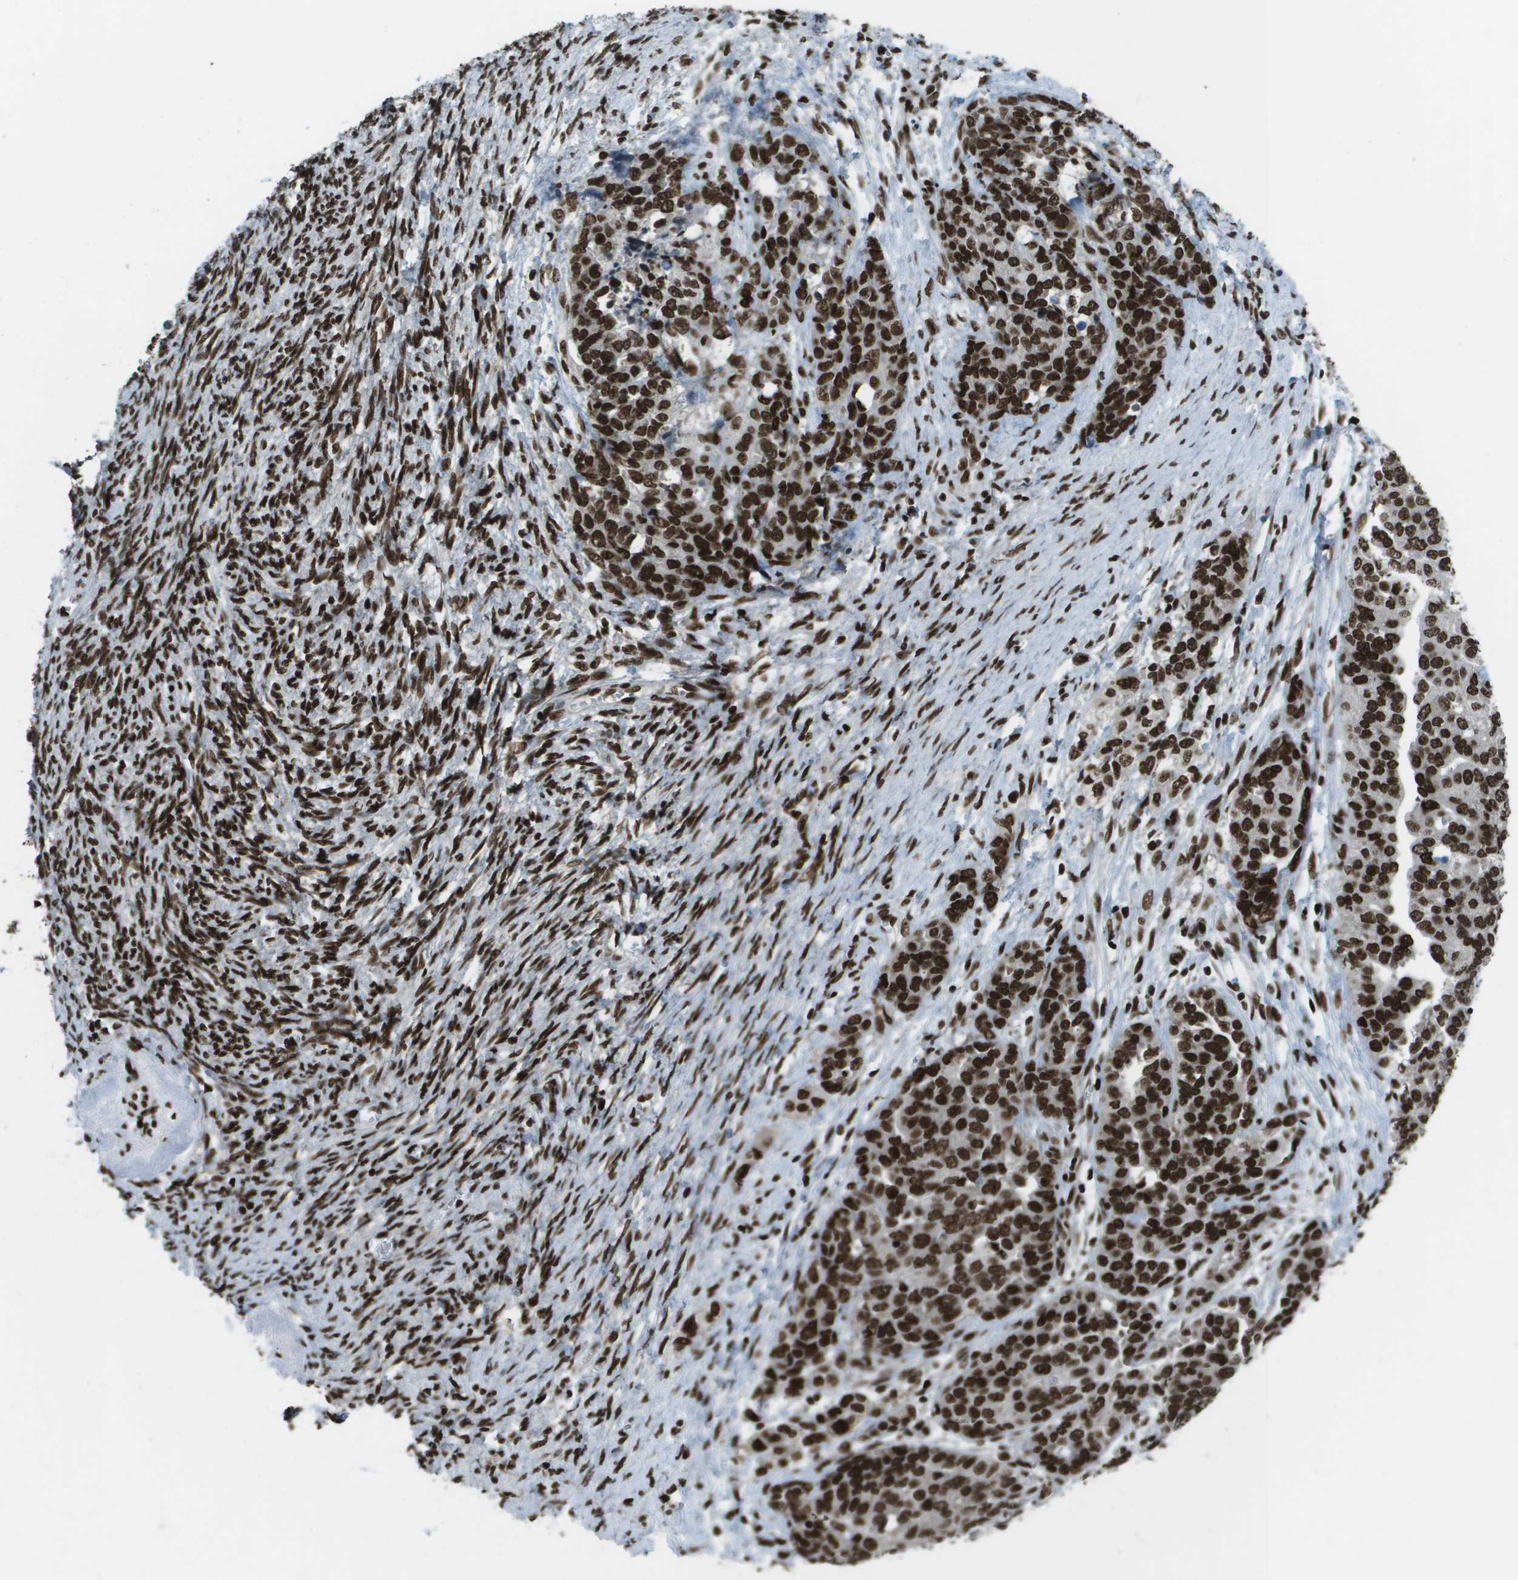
{"staining": {"intensity": "strong", "quantity": ">75%", "location": "nuclear"}, "tissue": "ovarian cancer", "cell_type": "Tumor cells", "image_type": "cancer", "snomed": [{"axis": "morphology", "description": "Cystadenocarcinoma, serous, NOS"}, {"axis": "topography", "description": "Ovary"}], "caption": "Strong nuclear expression for a protein is identified in about >75% of tumor cells of ovarian cancer using immunohistochemistry.", "gene": "GLYR1", "patient": {"sex": "female", "age": 44}}